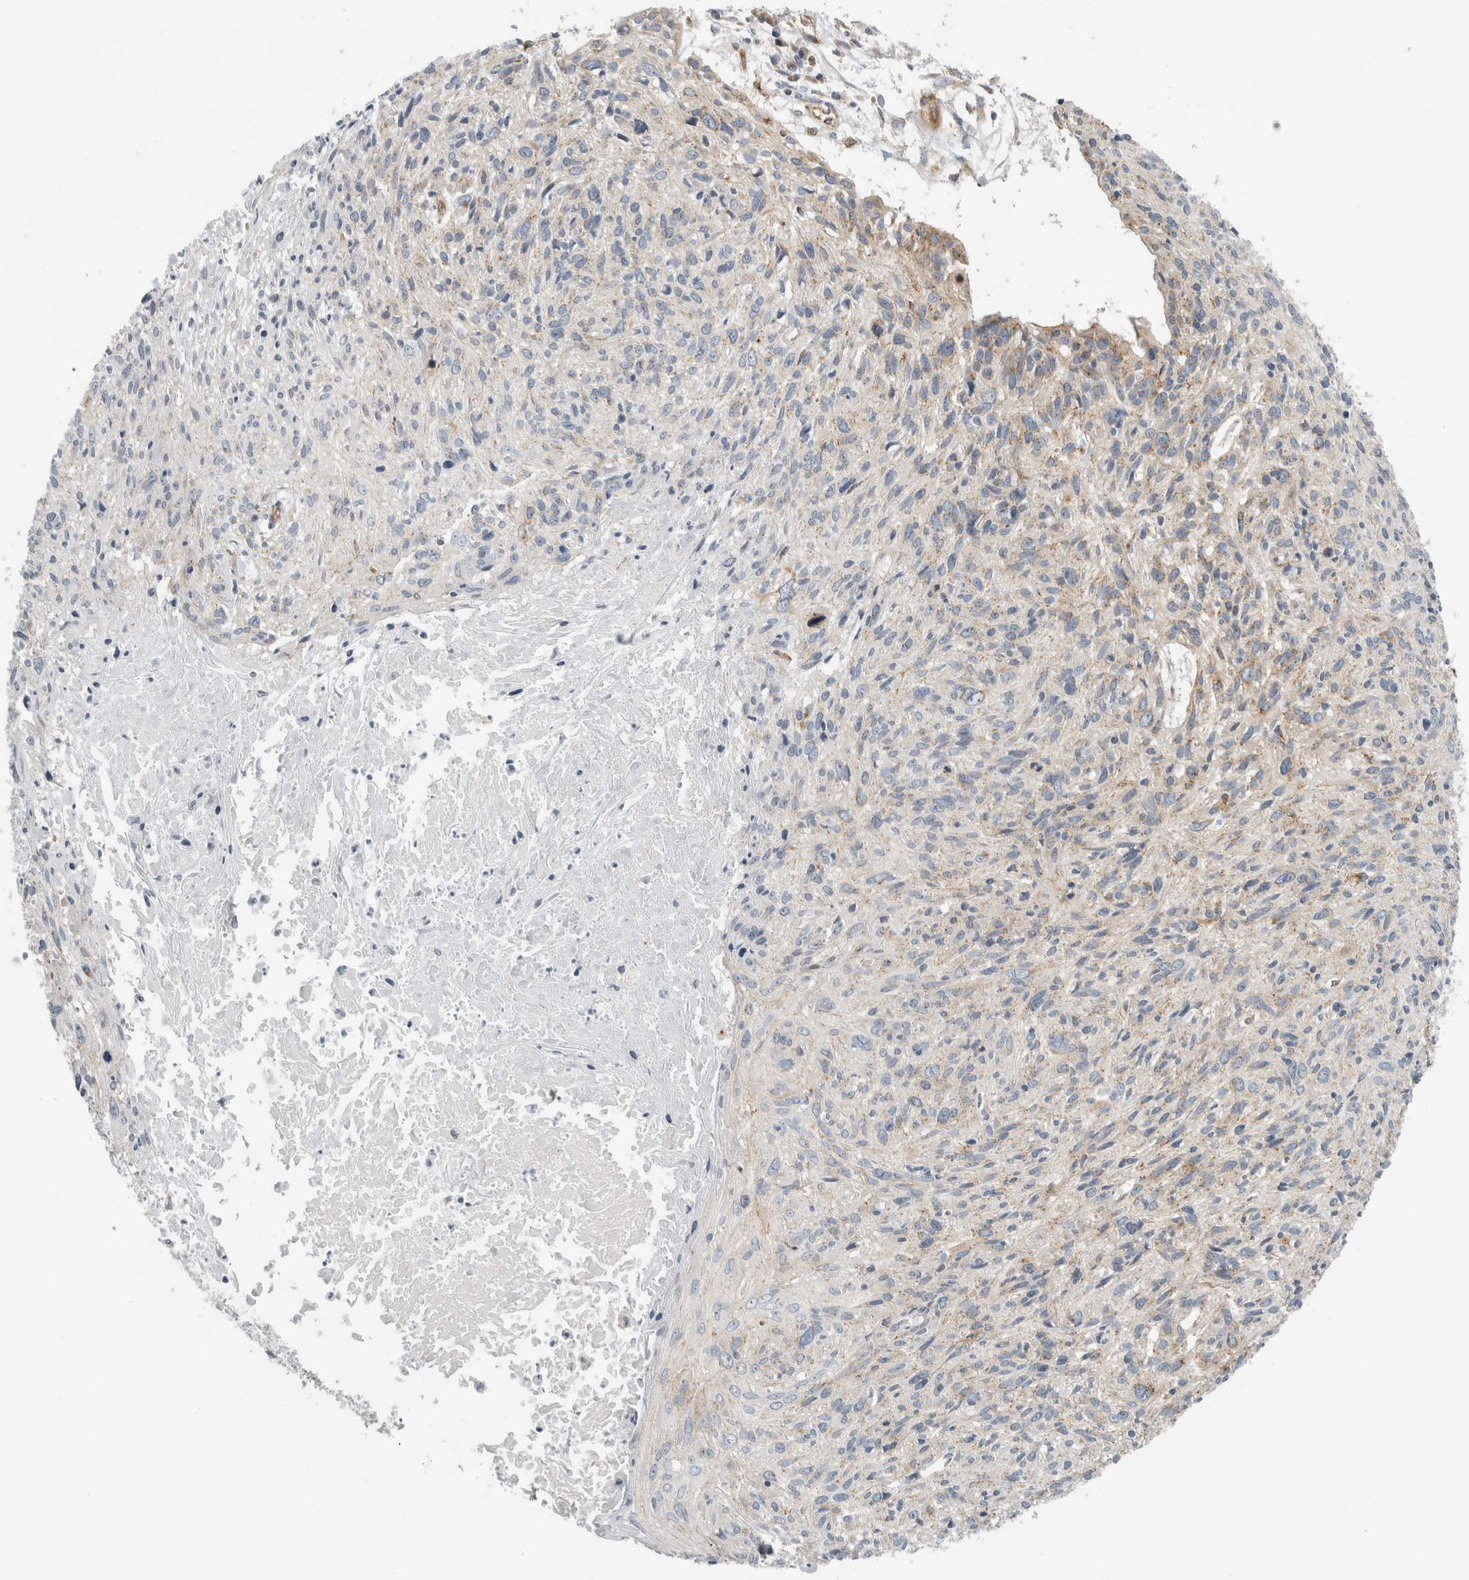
{"staining": {"intensity": "weak", "quantity": "<25%", "location": "cytoplasmic/membranous"}, "tissue": "cervical cancer", "cell_type": "Tumor cells", "image_type": "cancer", "snomed": [{"axis": "morphology", "description": "Squamous cell carcinoma, NOS"}, {"axis": "topography", "description": "Cervix"}], "caption": "Immunohistochemical staining of cervical cancer shows no significant positivity in tumor cells.", "gene": "PEX6", "patient": {"sex": "female", "age": 51}}